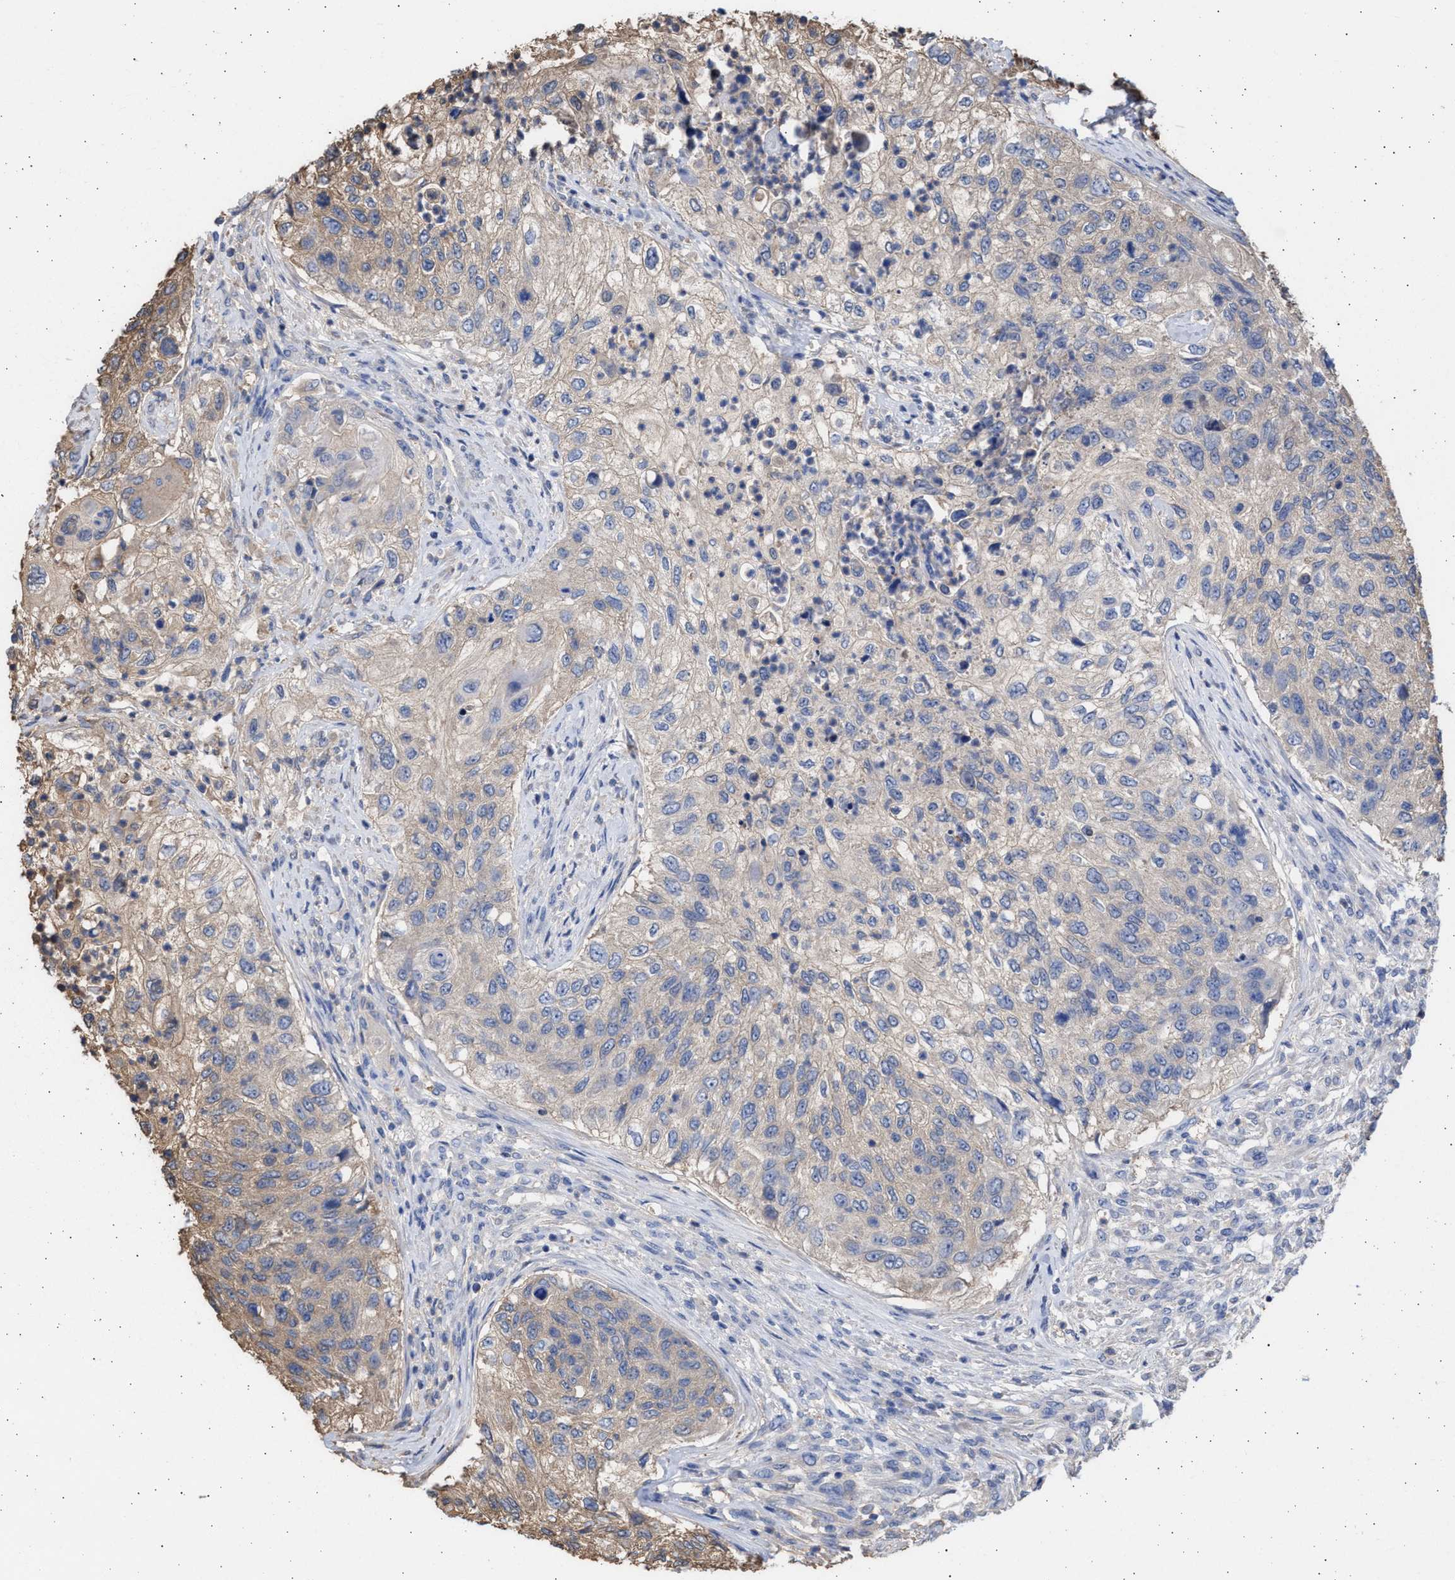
{"staining": {"intensity": "weak", "quantity": "25%-75%", "location": "cytoplasmic/membranous"}, "tissue": "urothelial cancer", "cell_type": "Tumor cells", "image_type": "cancer", "snomed": [{"axis": "morphology", "description": "Urothelial carcinoma, High grade"}, {"axis": "topography", "description": "Urinary bladder"}], "caption": "High-magnification brightfield microscopy of high-grade urothelial carcinoma stained with DAB (brown) and counterstained with hematoxylin (blue). tumor cells exhibit weak cytoplasmic/membranous expression is appreciated in about25%-75% of cells. Using DAB (brown) and hematoxylin (blue) stains, captured at high magnification using brightfield microscopy.", "gene": "ALDOC", "patient": {"sex": "female", "age": 60}}